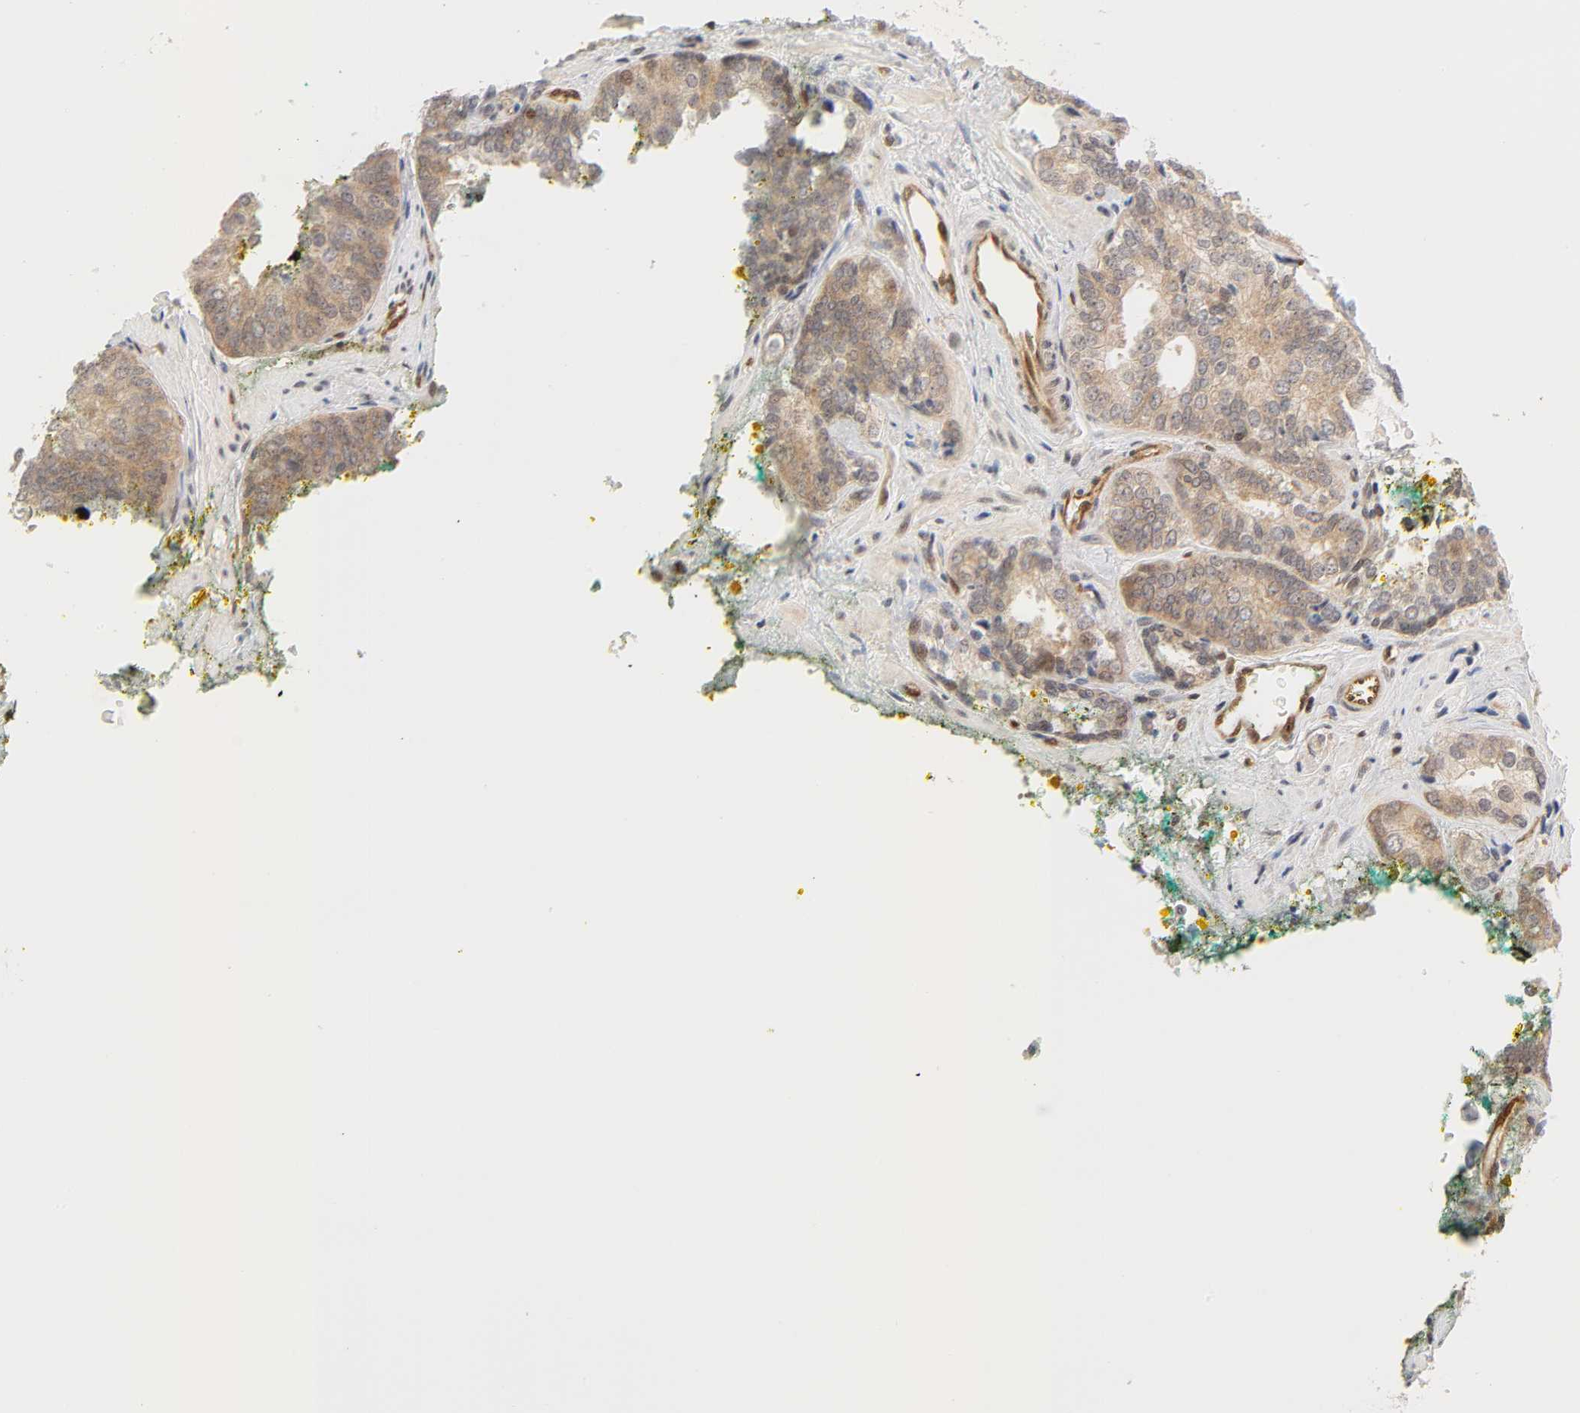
{"staining": {"intensity": "weak", "quantity": ">75%", "location": "cytoplasmic/membranous,nuclear"}, "tissue": "prostate cancer", "cell_type": "Tumor cells", "image_type": "cancer", "snomed": [{"axis": "morphology", "description": "Adenocarcinoma, High grade"}, {"axis": "topography", "description": "Prostate"}], "caption": "This is an image of IHC staining of prostate cancer (high-grade adenocarcinoma), which shows weak positivity in the cytoplasmic/membranous and nuclear of tumor cells.", "gene": "CDC37", "patient": {"sex": "male", "age": 67}}